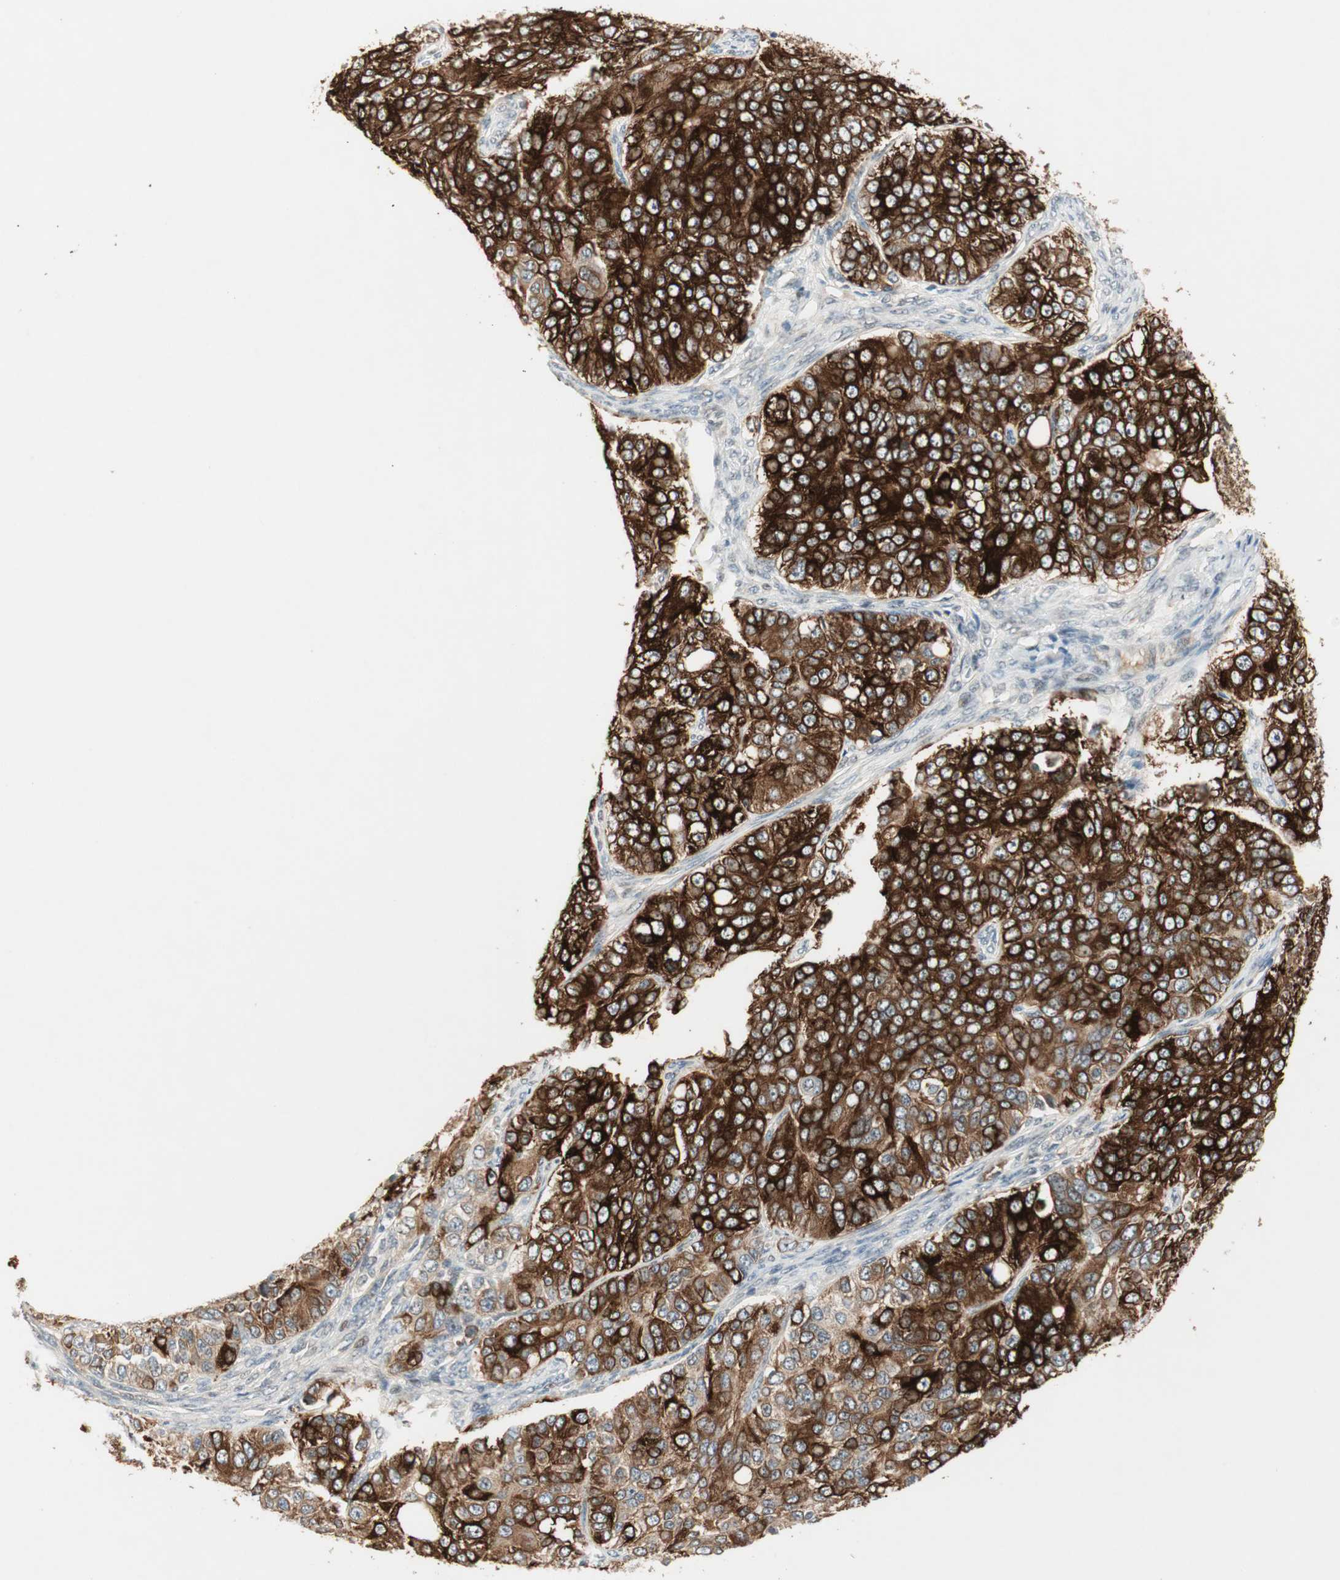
{"staining": {"intensity": "strong", "quantity": ">75%", "location": "cytoplasmic/membranous"}, "tissue": "ovarian cancer", "cell_type": "Tumor cells", "image_type": "cancer", "snomed": [{"axis": "morphology", "description": "Carcinoma, endometroid"}, {"axis": "topography", "description": "Ovary"}], "caption": "Immunohistochemistry (IHC) of human endometroid carcinoma (ovarian) exhibits high levels of strong cytoplasmic/membranous positivity in about >75% of tumor cells. (IHC, brightfield microscopy, high magnification).", "gene": "ACSL5", "patient": {"sex": "female", "age": 51}}